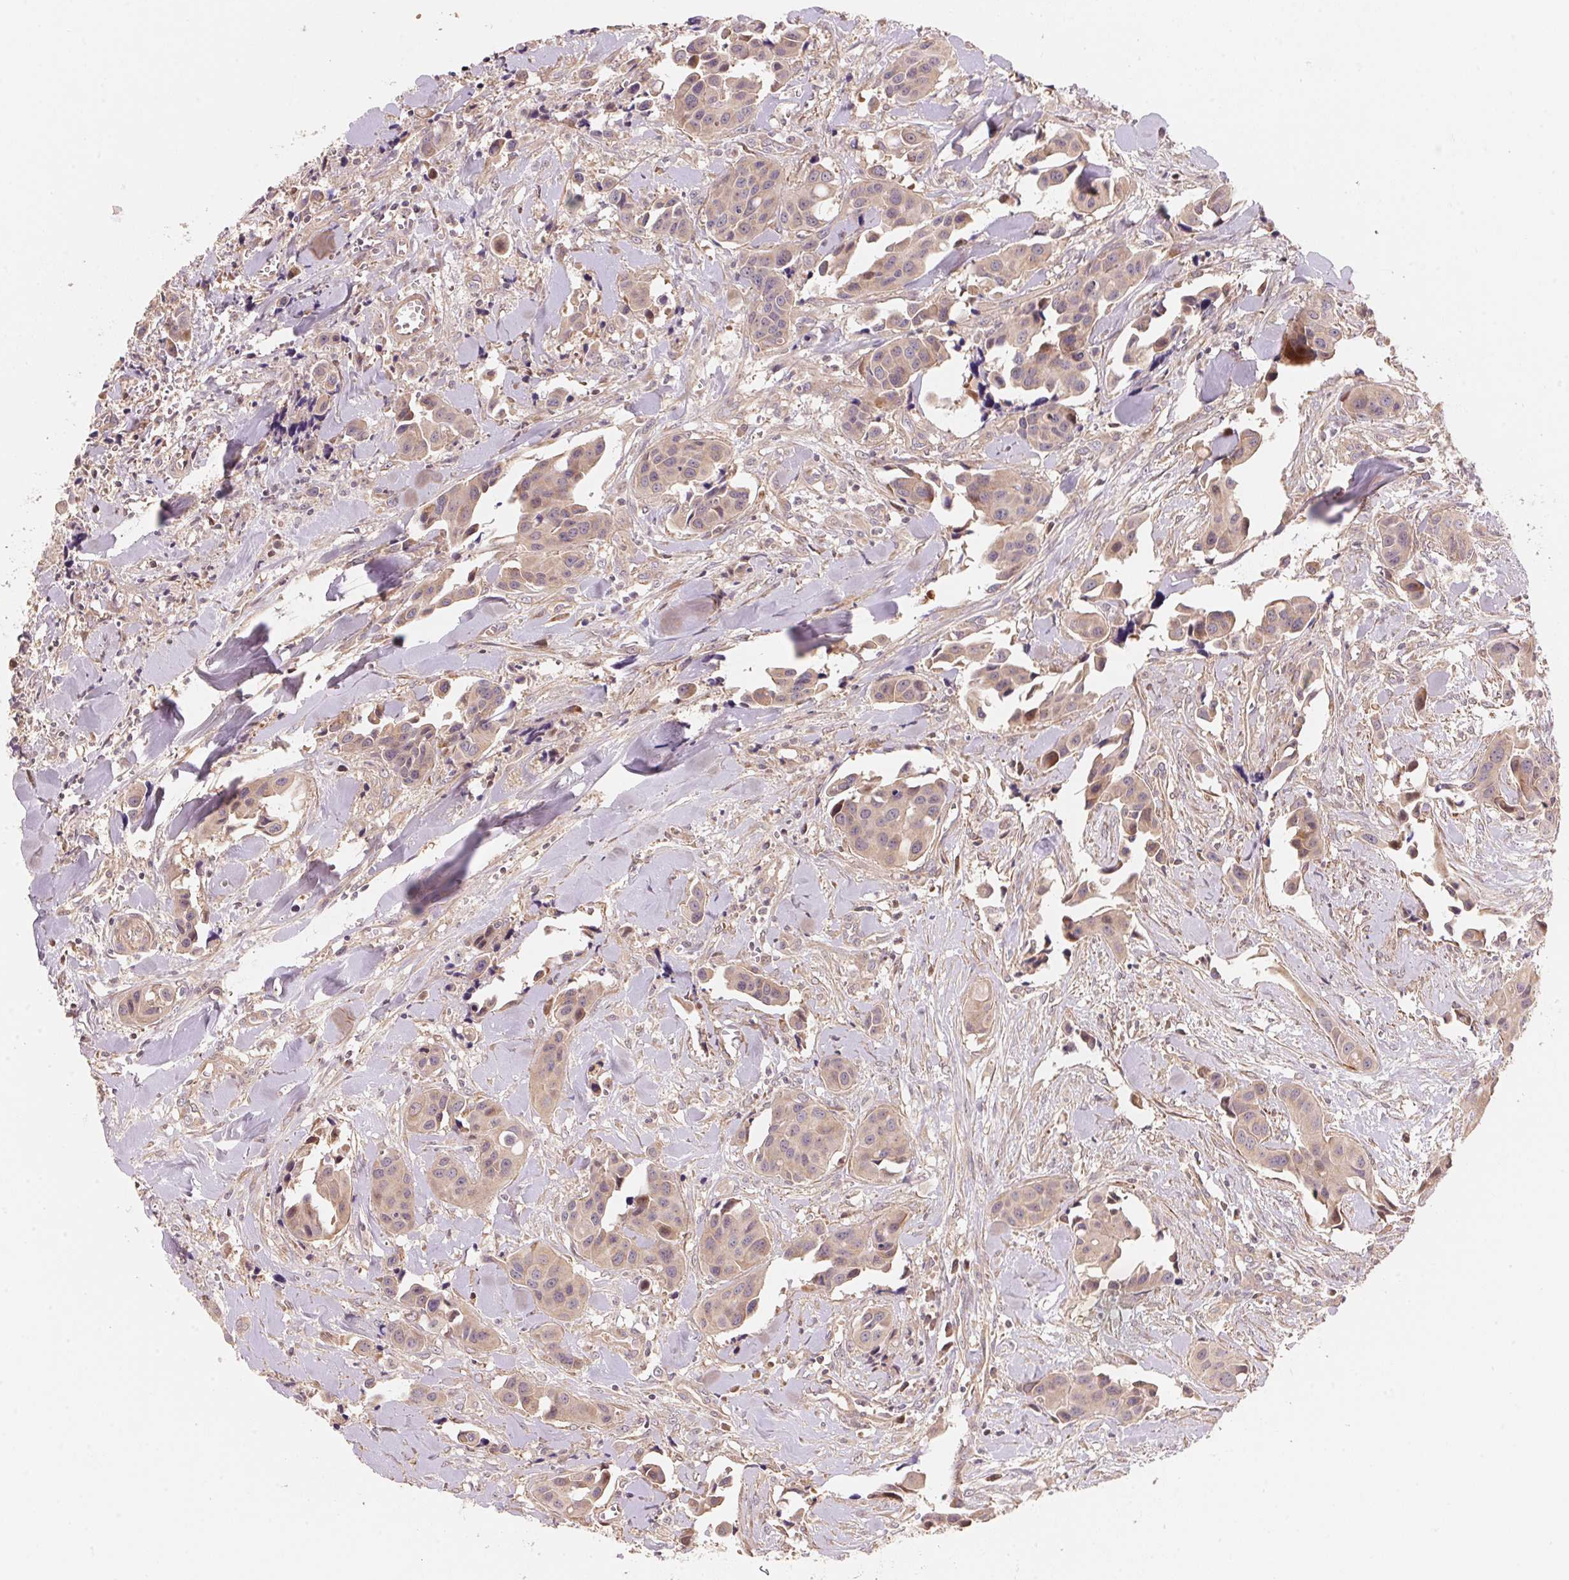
{"staining": {"intensity": "weak", "quantity": ">75%", "location": "cytoplasmic/membranous"}, "tissue": "head and neck cancer", "cell_type": "Tumor cells", "image_type": "cancer", "snomed": [{"axis": "morphology", "description": "Adenocarcinoma, NOS"}, {"axis": "topography", "description": "Head-Neck"}], "caption": "Protein expression by immunohistochemistry exhibits weak cytoplasmic/membranous positivity in about >75% of tumor cells in adenocarcinoma (head and neck).", "gene": "TNIP2", "patient": {"sex": "male", "age": 76}}